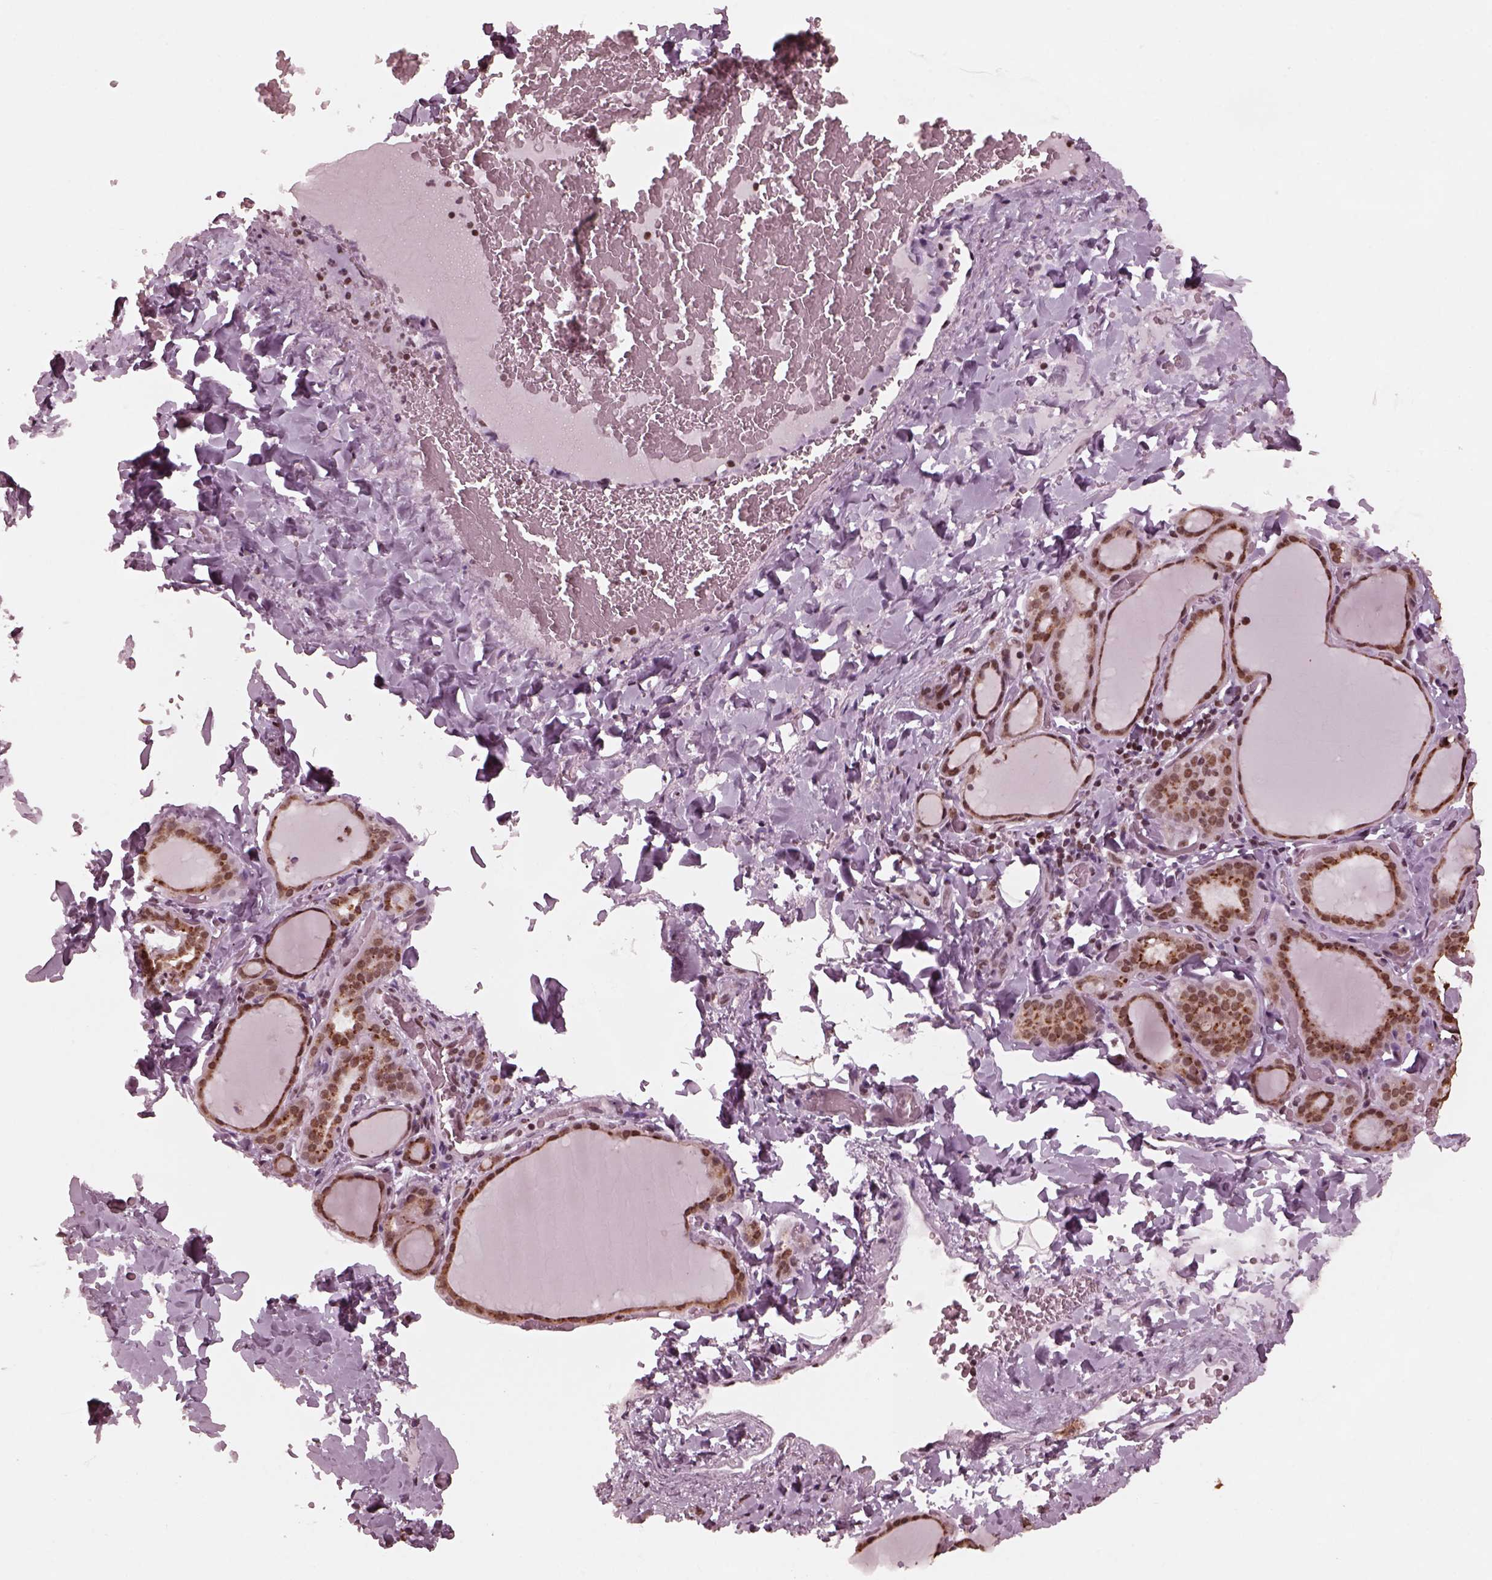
{"staining": {"intensity": "strong", "quantity": ">75%", "location": "nuclear"}, "tissue": "thyroid gland", "cell_type": "Glandular cells", "image_type": "normal", "snomed": [{"axis": "morphology", "description": "Normal tissue, NOS"}, {"axis": "topography", "description": "Thyroid gland"}], "caption": "Protein expression by IHC demonstrates strong nuclear expression in about >75% of glandular cells in unremarkable thyroid gland. Immunohistochemistry stains the protein in brown and the nuclei are stained blue.", "gene": "NSD1", "patient": {"sex": "female", "age": 22}}